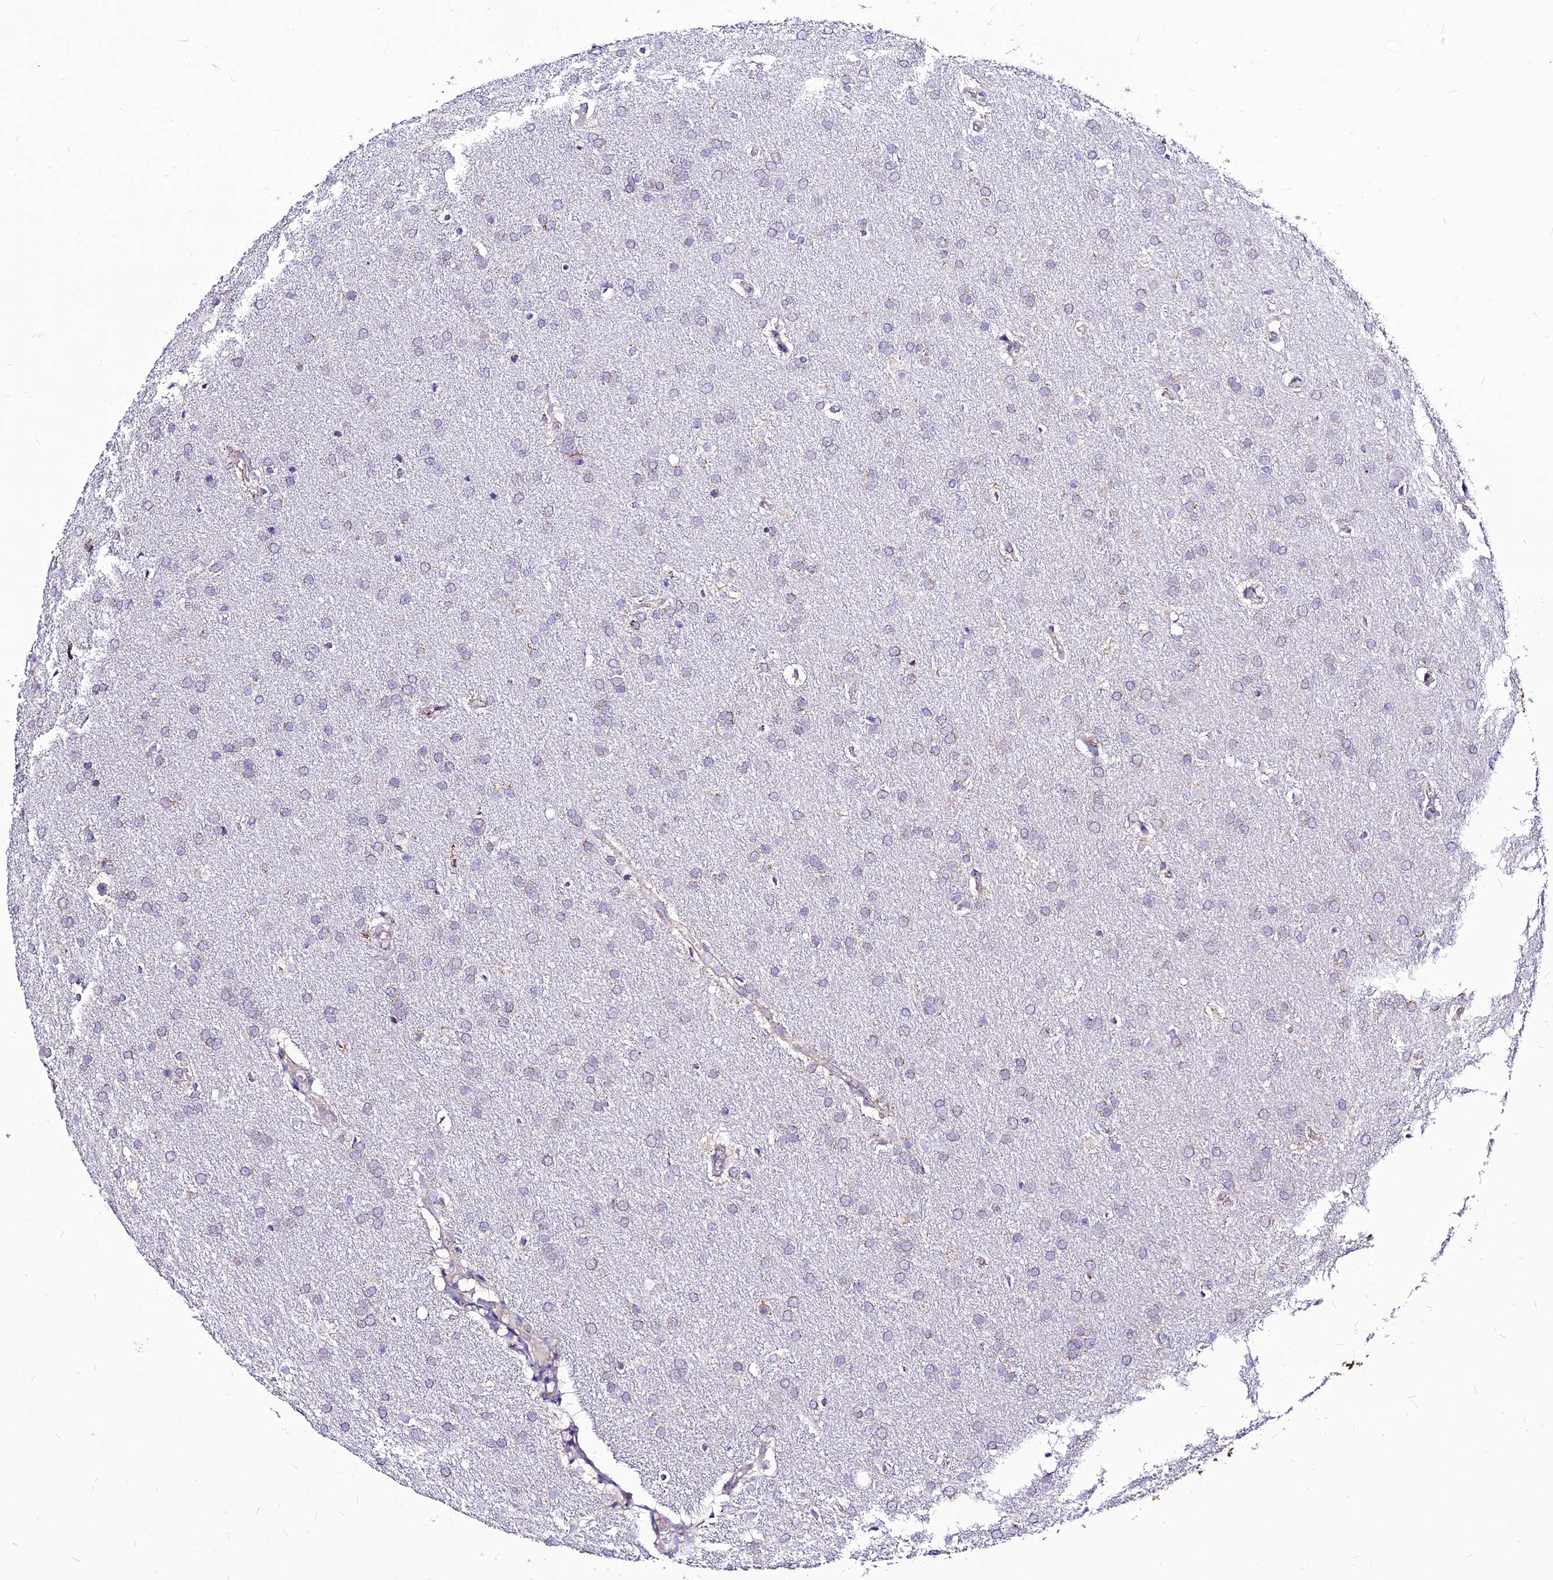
{"staining": {"intensity": "negative", "quantity": "none", "location": "none"}, "tissue": "glioma", "cell_type": "Tumor cells", "image_type": "cancer", "snomed": [{"axis": "morphology", "description": "Glioma, malignant, Low grade"}, {"axis": "topography", "description": "Brain"}], "caption": "This is an immunohistochemistry (IHC) micrograph of human malignant glioma (low-grade). There is no staining in tumor cells.", "gene": "ECI1", "patient": {"sex": "female", "age": 32}}